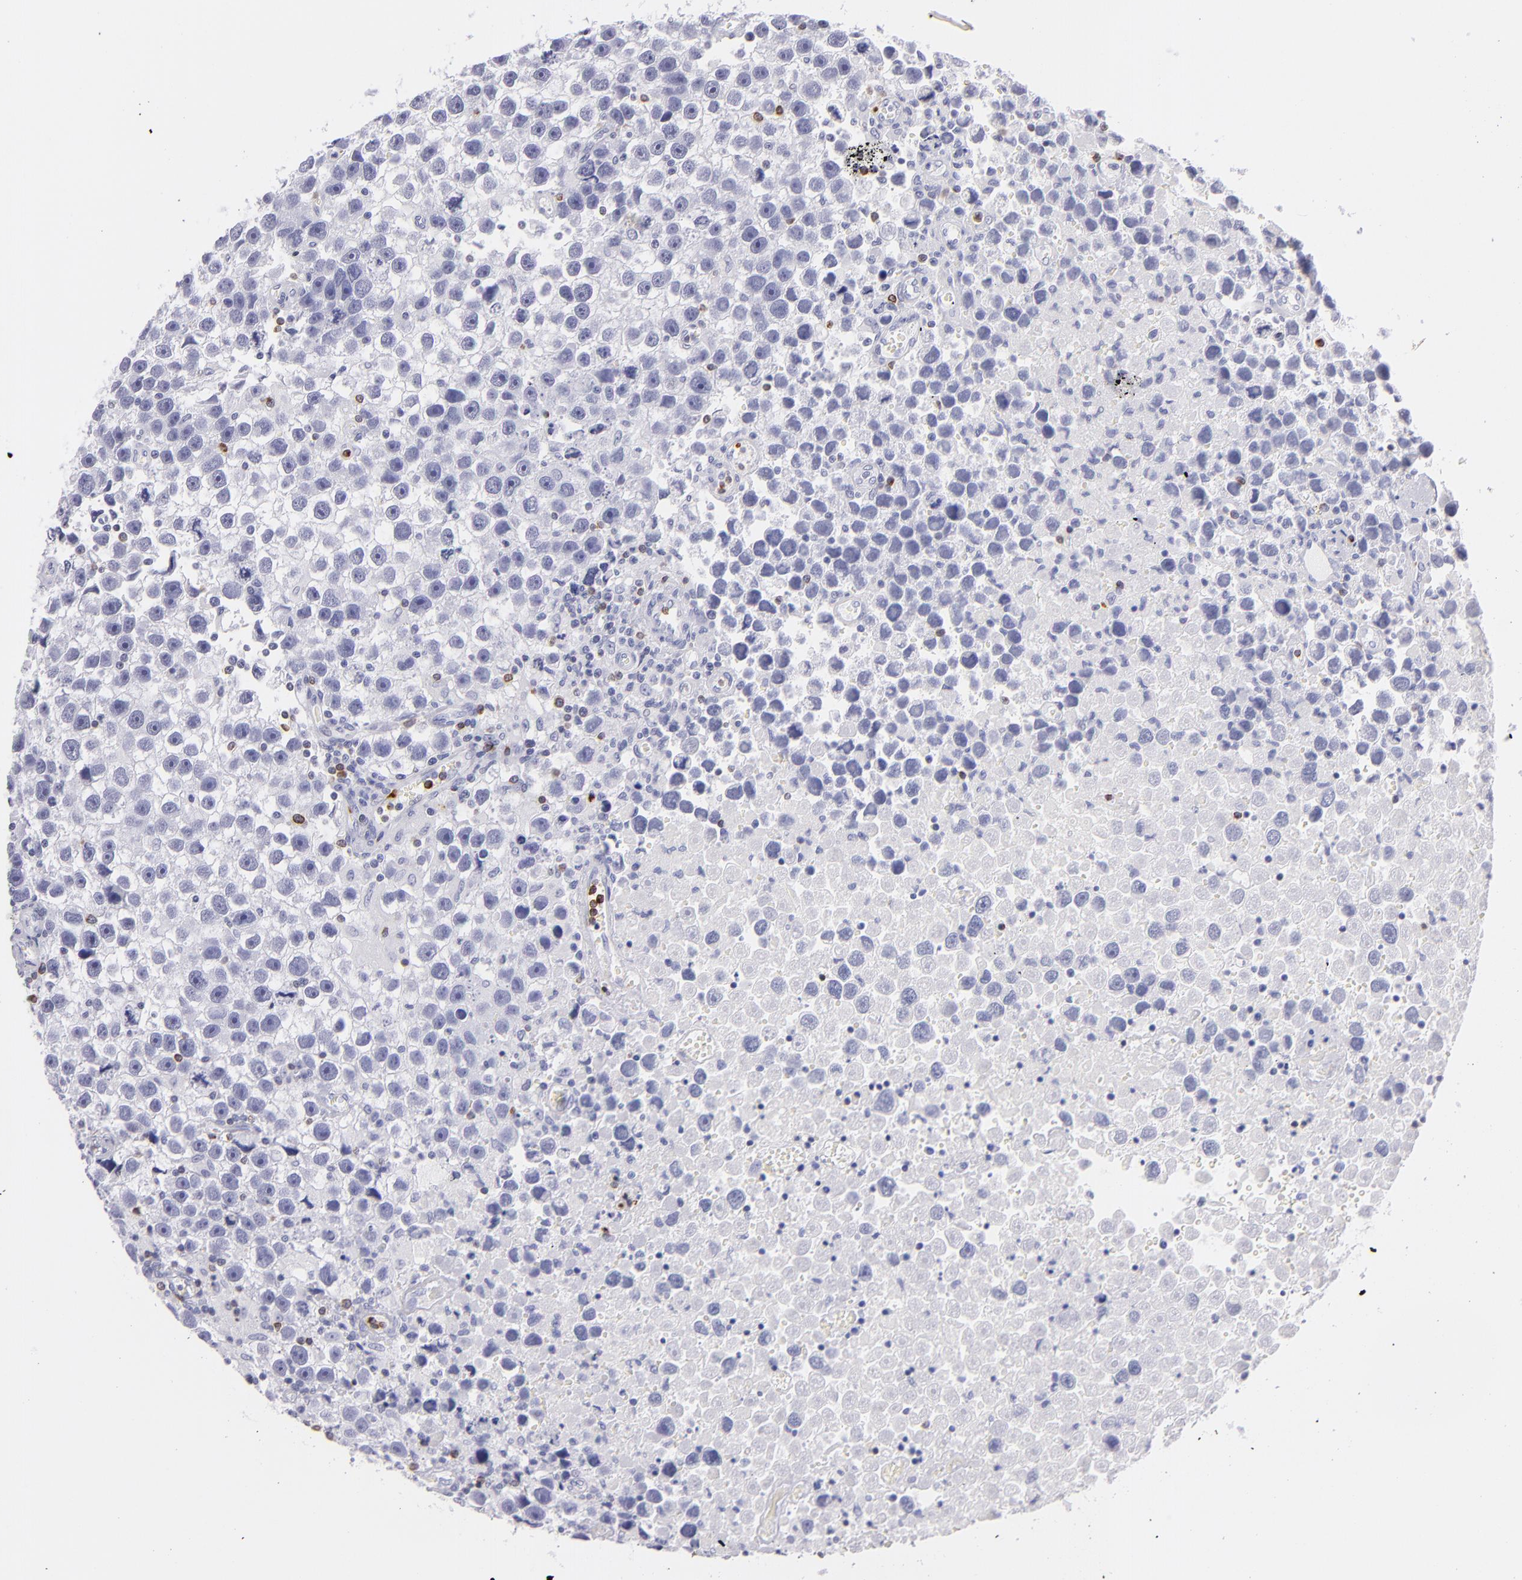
{"staining": {"intensity": "negative", "quantity": "none", "location": "none"}, "tissue": "testis cancer", "cell_type": "Tumor cells", "image_type": "cancer", "snomed": [{"axis": "morphology", "description": "Seminoma, NOS"}, {"axis": "topography", "description": "Testis"}], "caption": "Protein analysis of testis cancer demonstrates no significant expression in tumor cells.", "gene": "PRF1", "patient": {"sex": "male", "age": 43}}